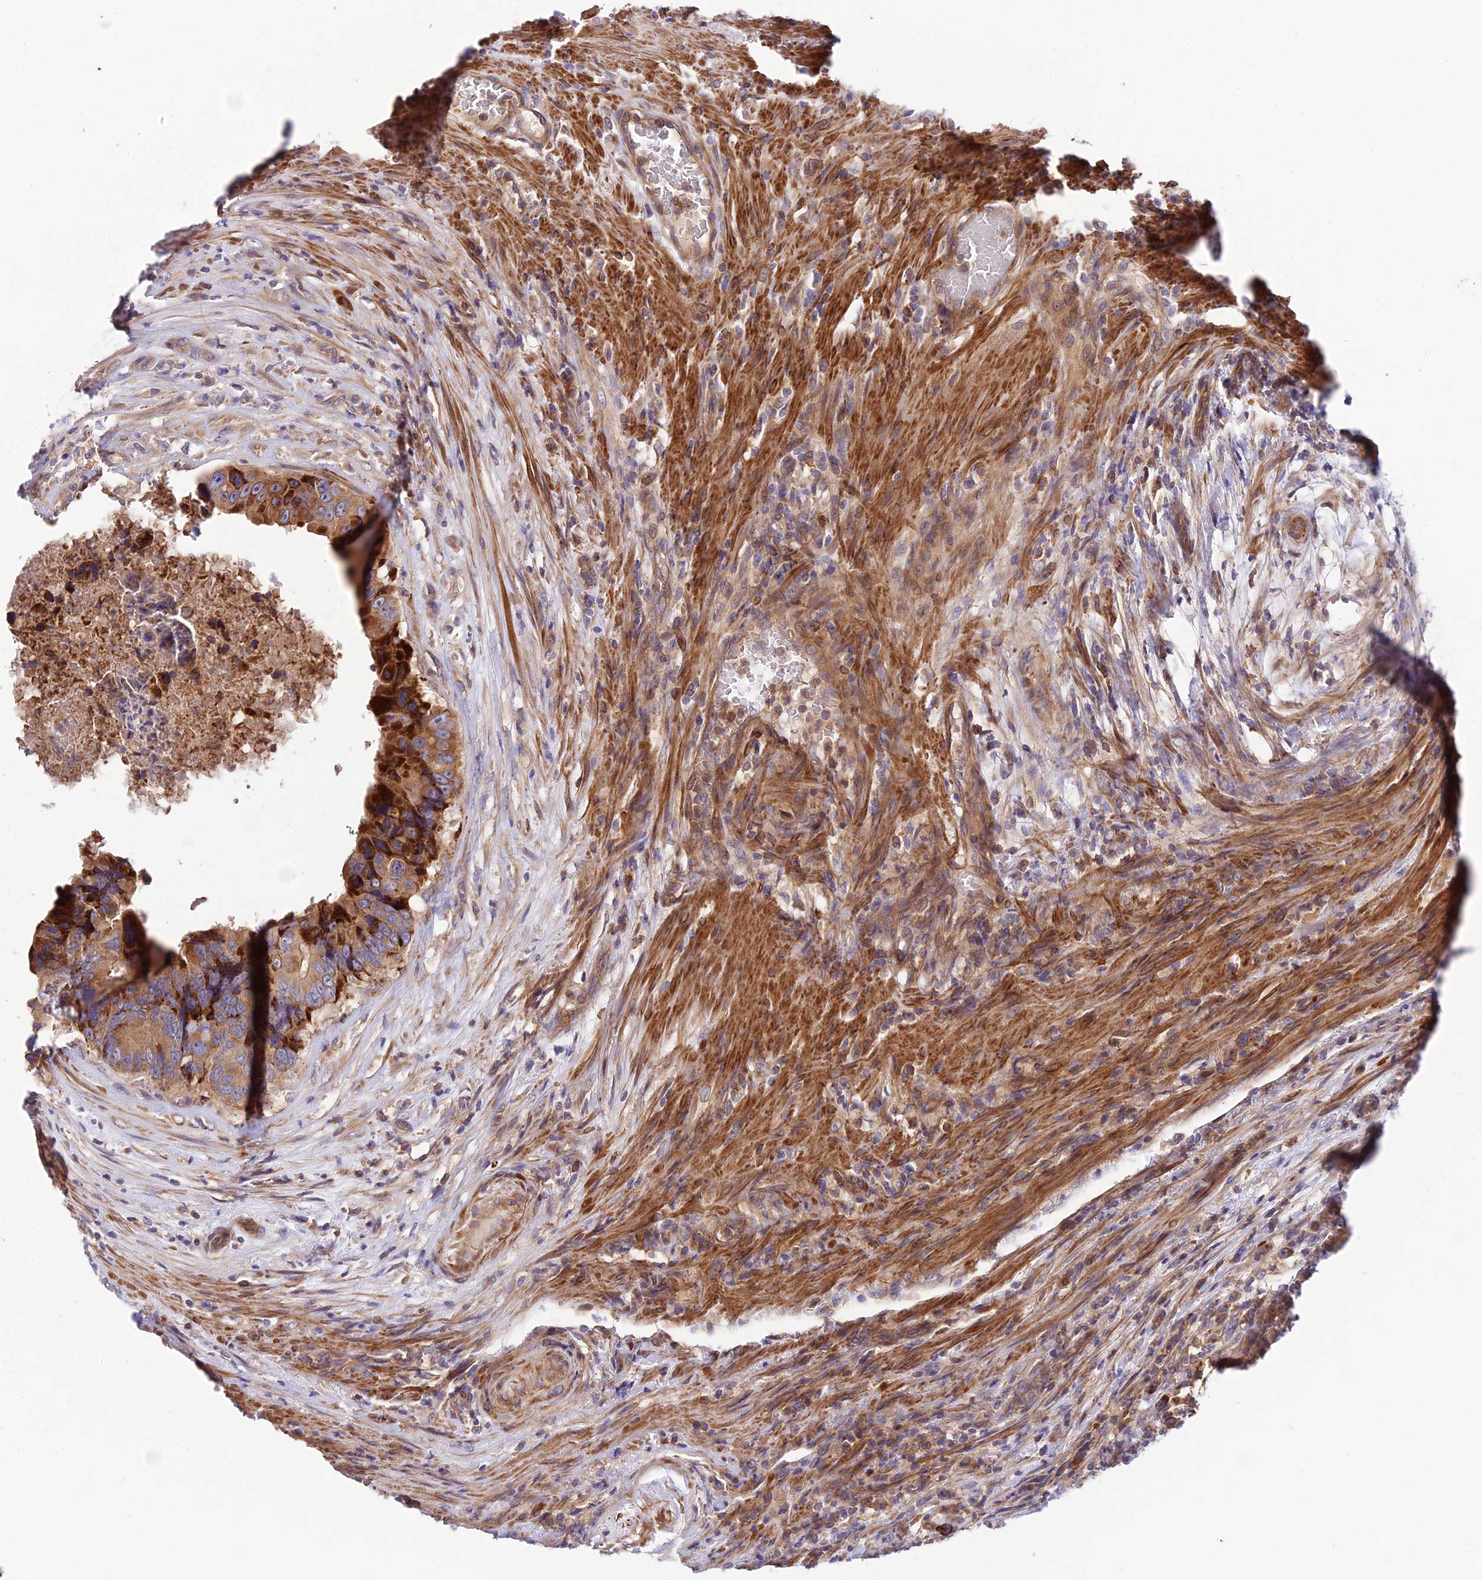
{"staining": {"intensity": "strong", "quantity": "25%-75%", "location": "cytoplasmic/membranous"}, "tissue": "colorectal cancer", "cell_type": "Tumor cells", "image_type": "cancer", "snomed": [{"axis": "morphology", "description": "Adenocarcinoma, NOS"}, {"axis": "topography", "description": "Colon"}], "caption": "An IHC photomicrograph of neoplastic tissue is shown. Protein staining in brown highlights strong cytoplasmic/membranous positivity in colorectal cancer within tumor cells. The protein of interest is shown in brown color, while the nuclei are stained blue.", "gene": "TRIM43B", "patient": {"sex": "male", "age": 84}}